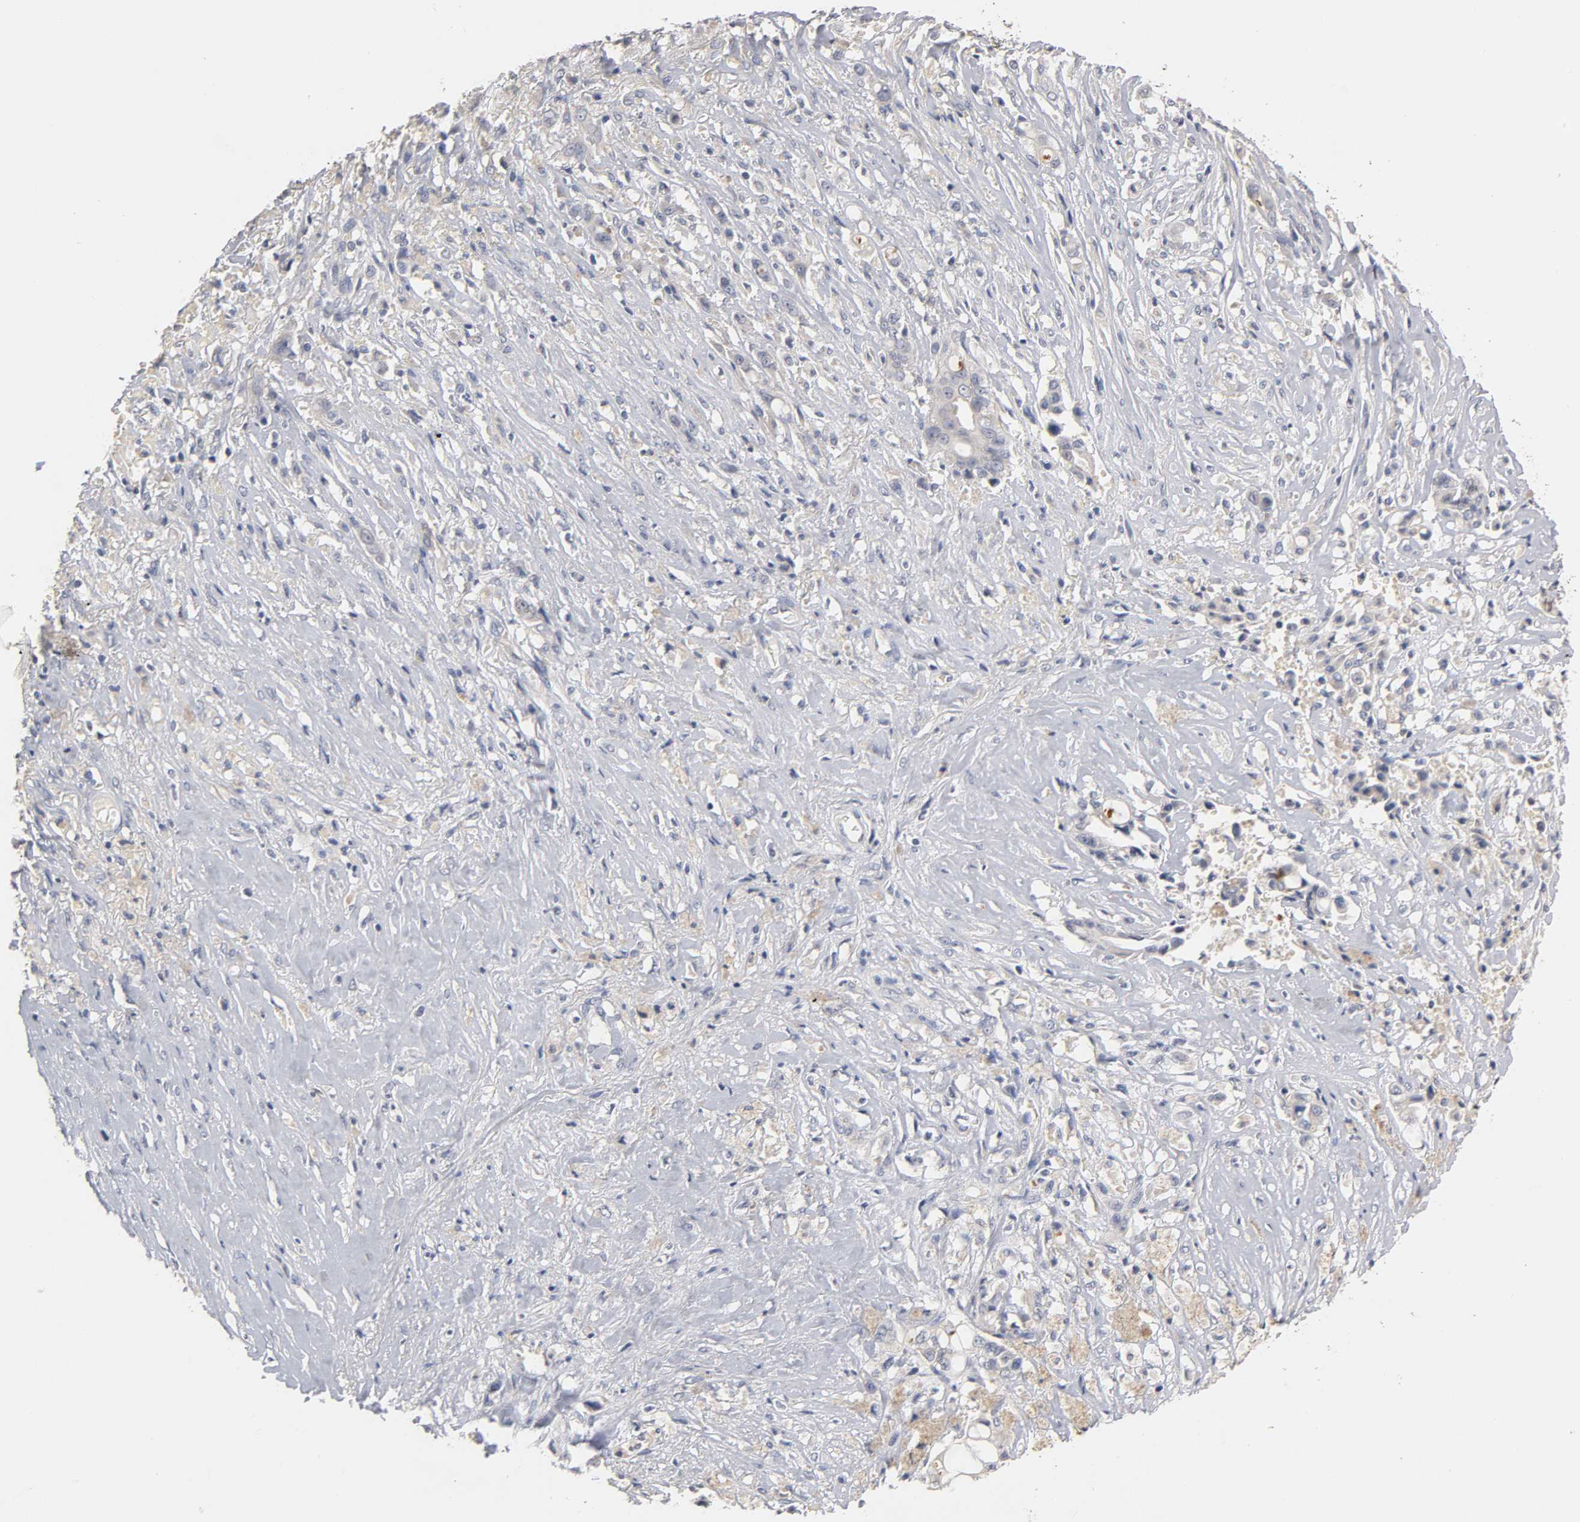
{"staining": {"intensity": "weak", "quantity": "<25%", "location": "cytoplasmic/membranous"}, "tissue": "liver cancer", "cell_type": "Tumor cells", "image_type": "cancer", "snomed": [{"axis": "morphology", "description": "Cholangiocarcinoma"}, {"axis": "topography", "description": "Liver"}], "caption": "The image reveals no significant expression in tumor cells of liver cancer (cholangiocarcinoma).", "gene": "OVOL1", "patient": {"sex": "female", "age": 70}}